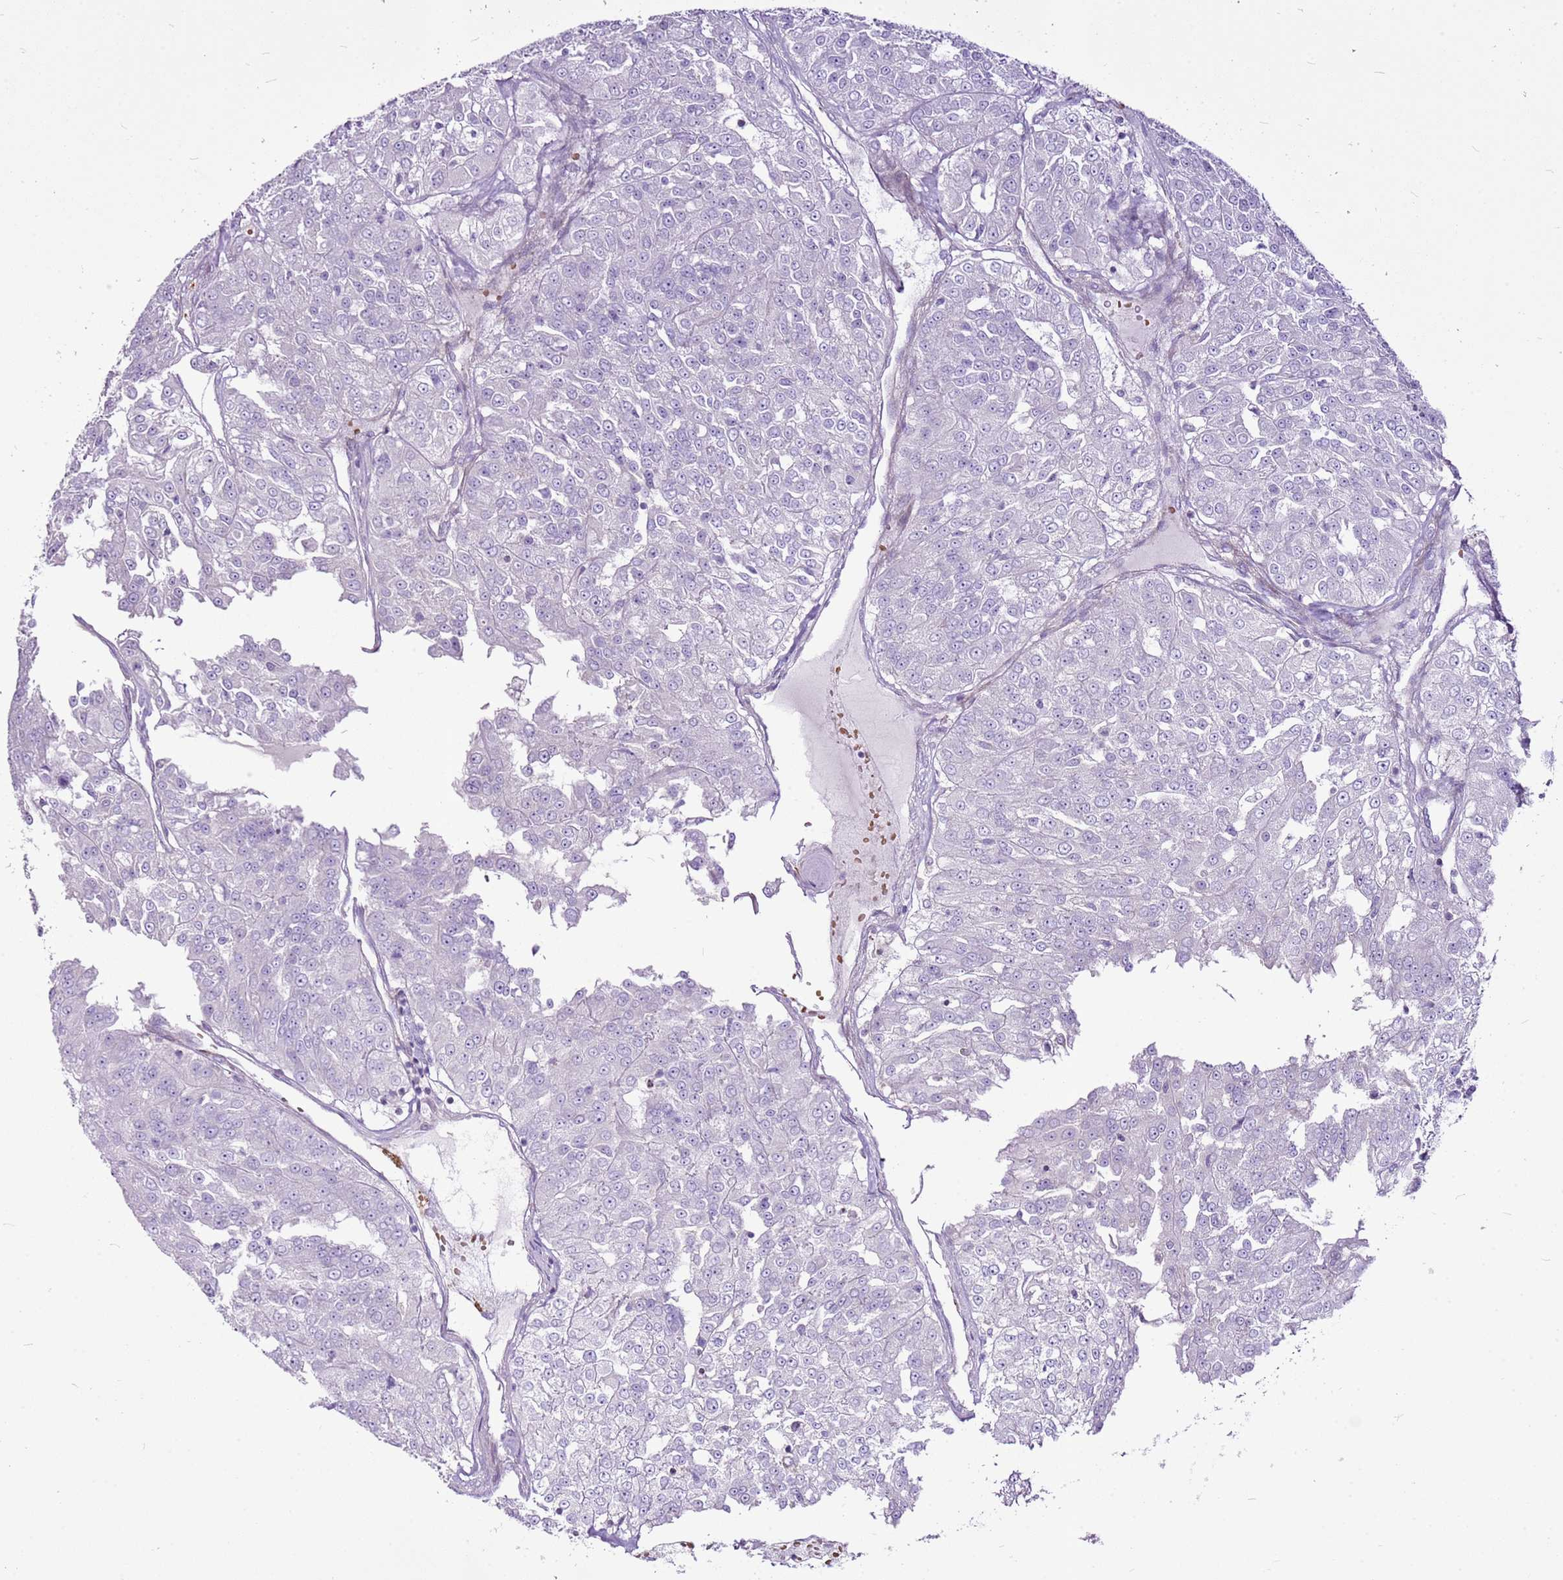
{"staining": {"intensity": "negative", "quantity": "none", "location": "none"}, "tissue": "renal cancer", "cell_type": "Tumor cells", "image_type": "cancer", "snomed": [{"axis": "morphology", "description": "Adenocarcinoma, NOS"}, {"axis": "topography", "description": "Kidney"}], "caption": "Immunohistochemistry (IHC) of human renal cancer (adenocarcinoma) exhibits no positivity in tumor cells.", "gene": "CHAC2", "patient": {"sex": "female", "age": 63}}